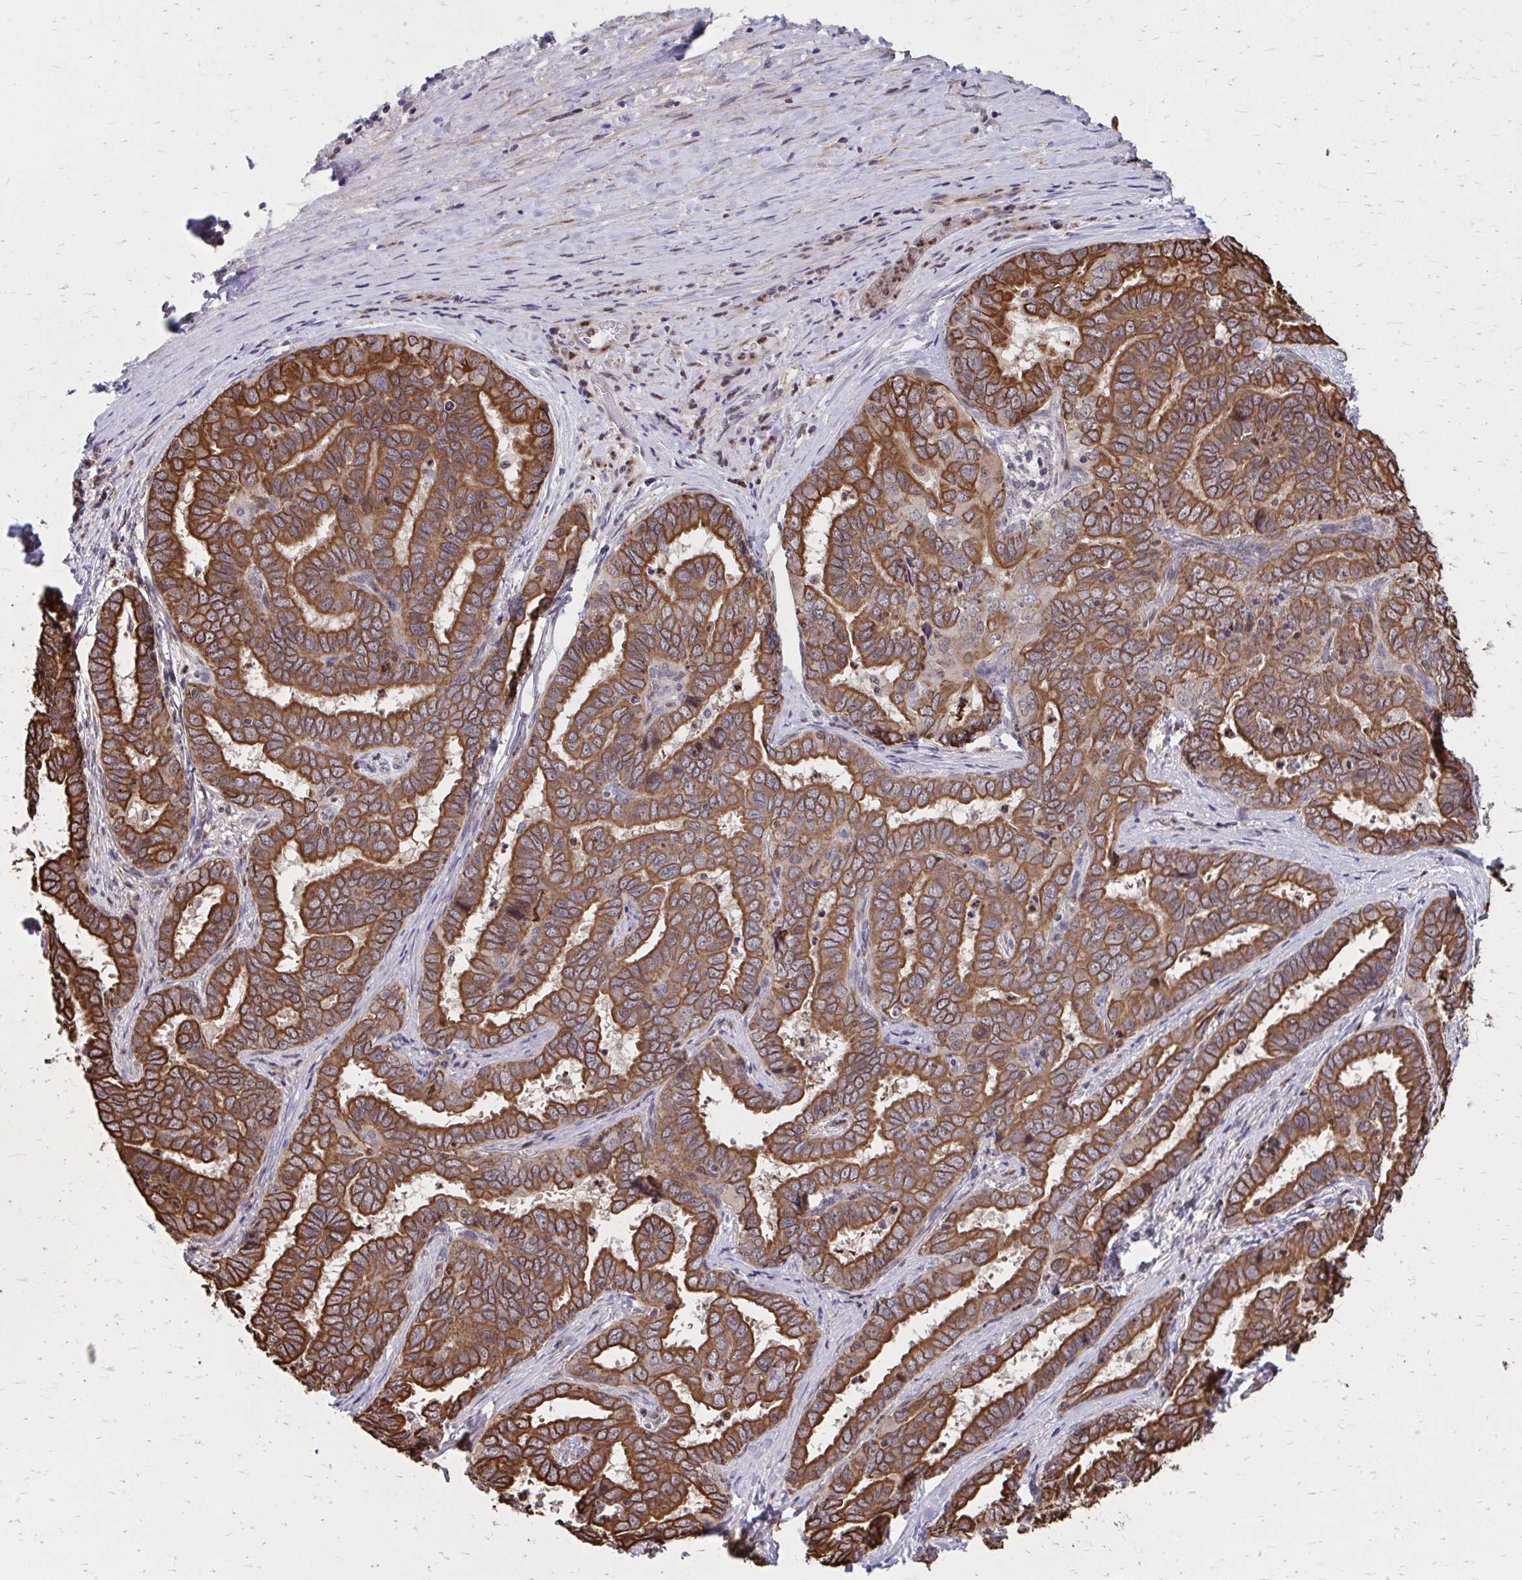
{"staining": {"intensity": "strong", "quantity": ">75%", "location": "cytoplasmic/membranous"}, "tissue": "liver cancer", "cell_type": "Tumor cells", "image_type": "cancer", "snomed": [{"axis": "morphology", "description": "Cholangiocarcinoma"}, {"axis": "topography", "description": "Liver"}], "caption": "Human liver cancer stained for a protein (brown) reveals strong cytoplasmic/membranous positive expression in approximately >75% of tumor cells.", "gene": "ANKRD30B", "patient": {"sex": "female", "age": 64}}